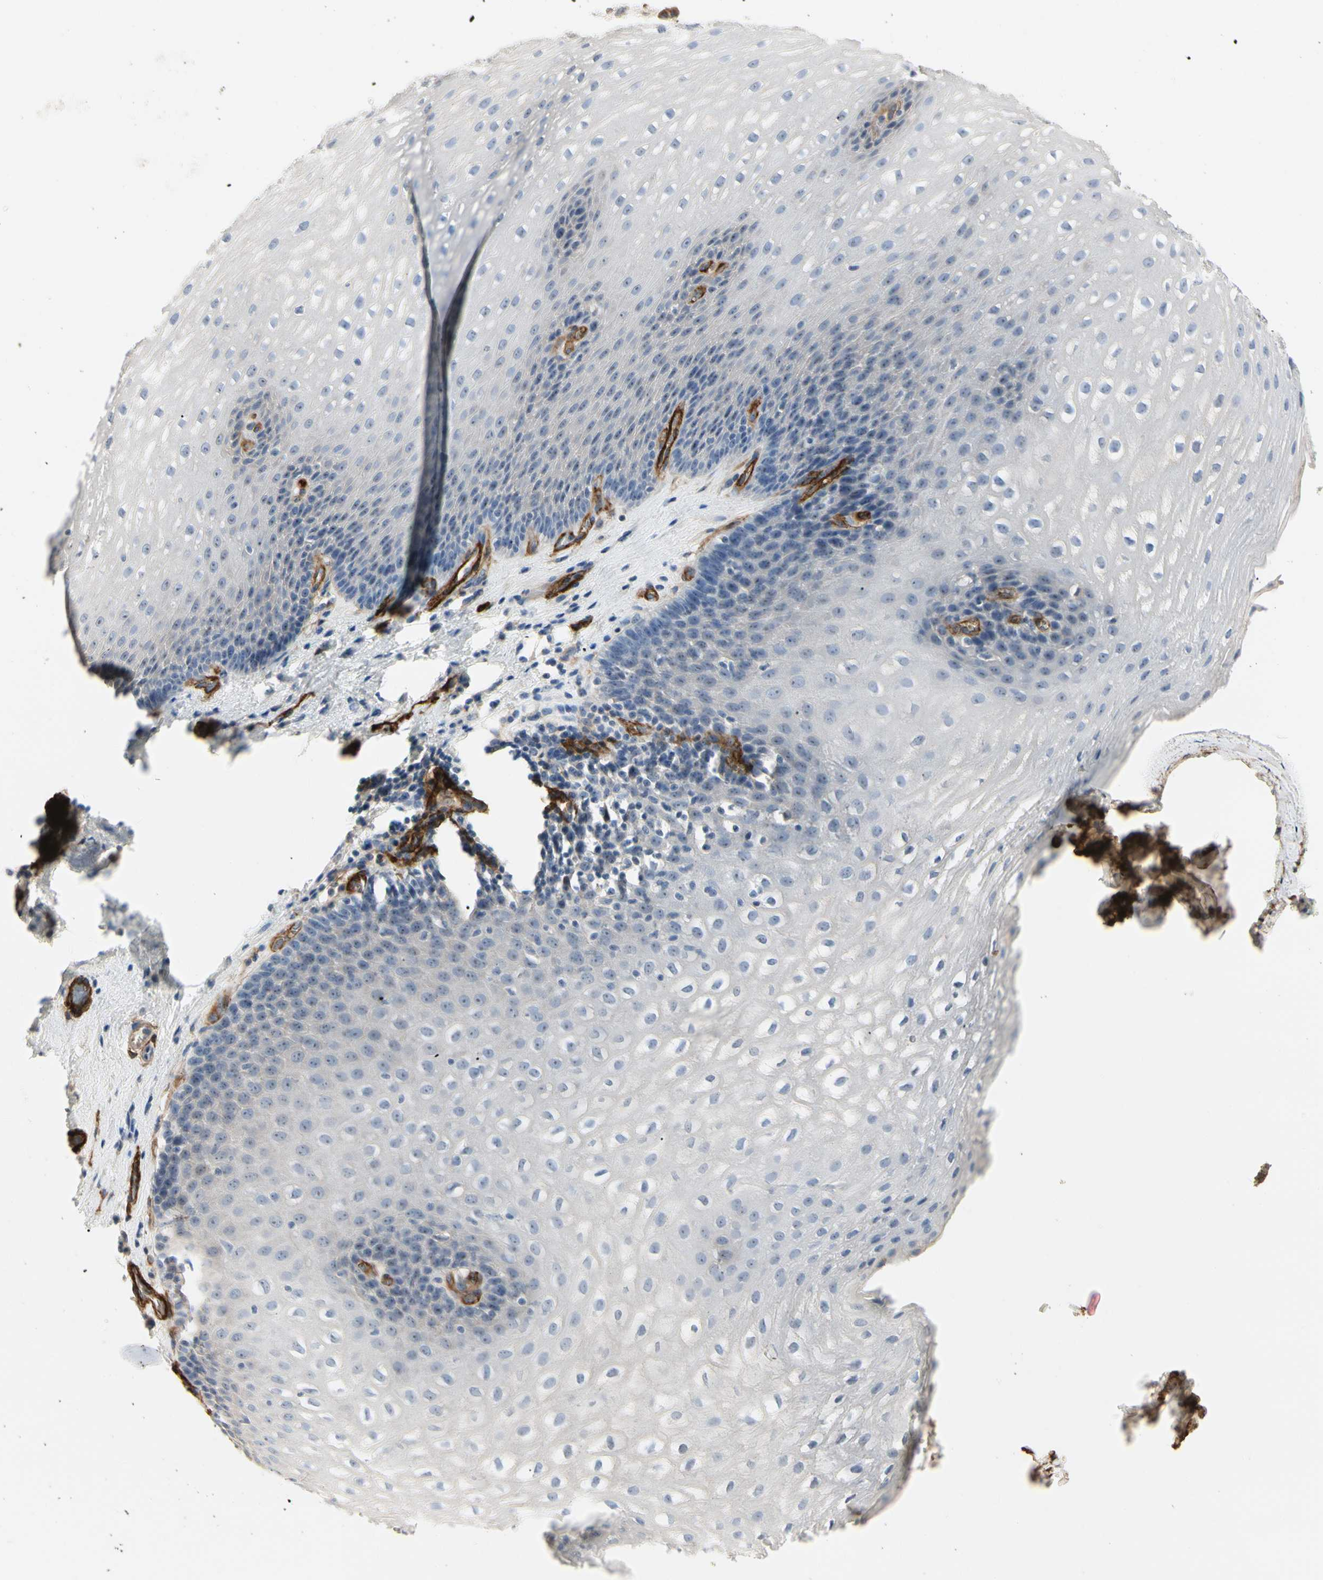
{"staining": {"intensity": "negative", "quantity": "none", "location": "none"}, "tissue": "esophagus", "cell_type": "Squamous epithelial cells", "image_type": "normal", "snomed": [{"axis": "morphology", "description": "Normal tissue, NOS"}, {"axis": "topography", "description": "Esophagus"}], "caption": "Micrograph shows no protein staining in squamous epithelial cells of normal esophagus. The staining is performed using DAB (3,3'-diaminobenzidine) brown chromogen with nuclei counter-stained in using hematoxylin.", "gene": "GGT5", "patient": {"sex": "male", "age": 48}}